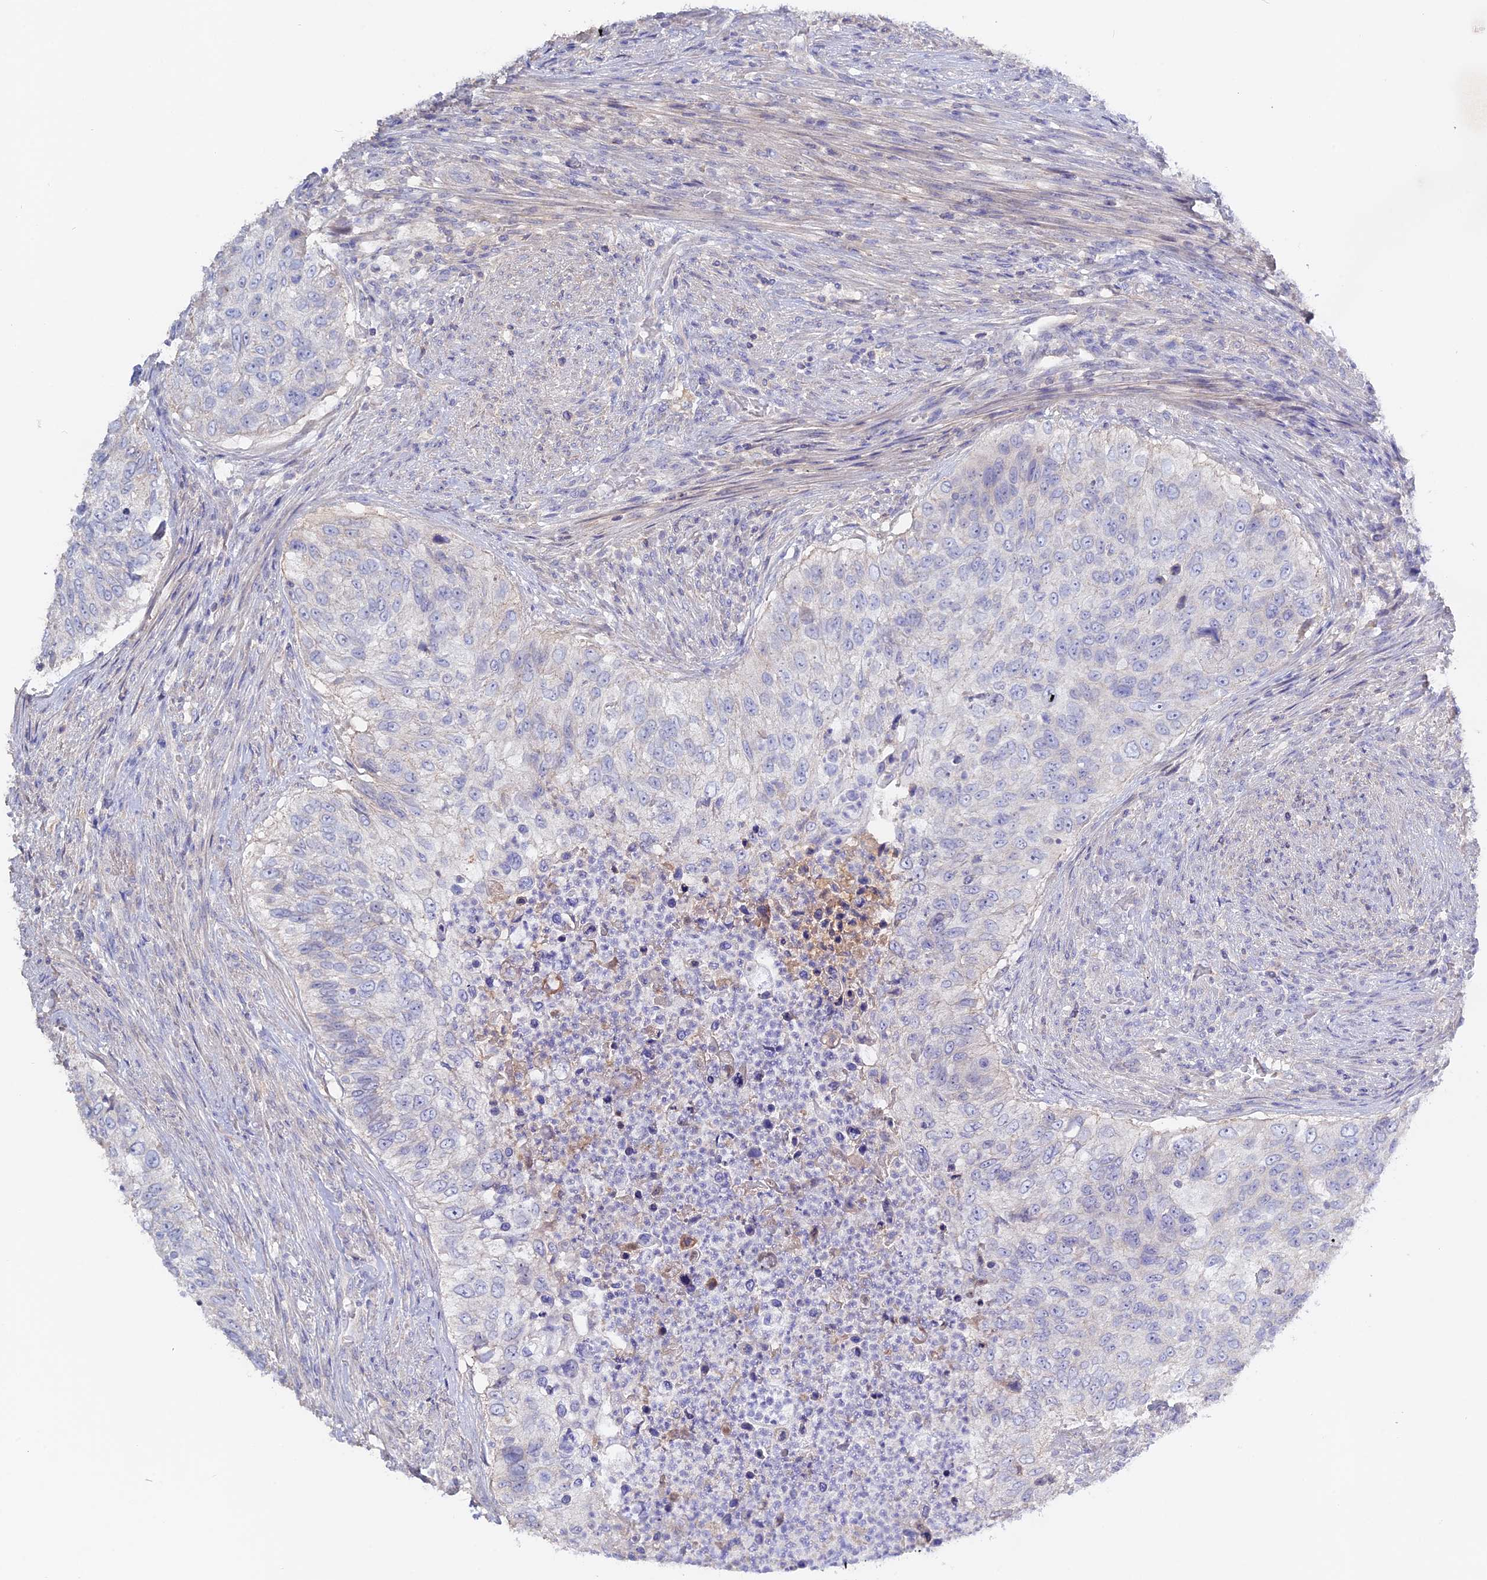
{"staining": {"intensity": "negative", "quantity": "none", "location": "none"}, "tissue": "urothelial cancer", "cell_type": "Tumor cells", "image_type": "cancer", "snomed": [{"axis": "morphology", "description": "Urothelial carcinoma, High grade"}, {"axis": "topography", "description": "Urinary bladder"}], "caption": "Urothelial cancer was stained to show a protein in brown. There is no significant expression in tumor cells.", "gene": "ADGRA1", "patient": {"sex": "female", "age": 60}}